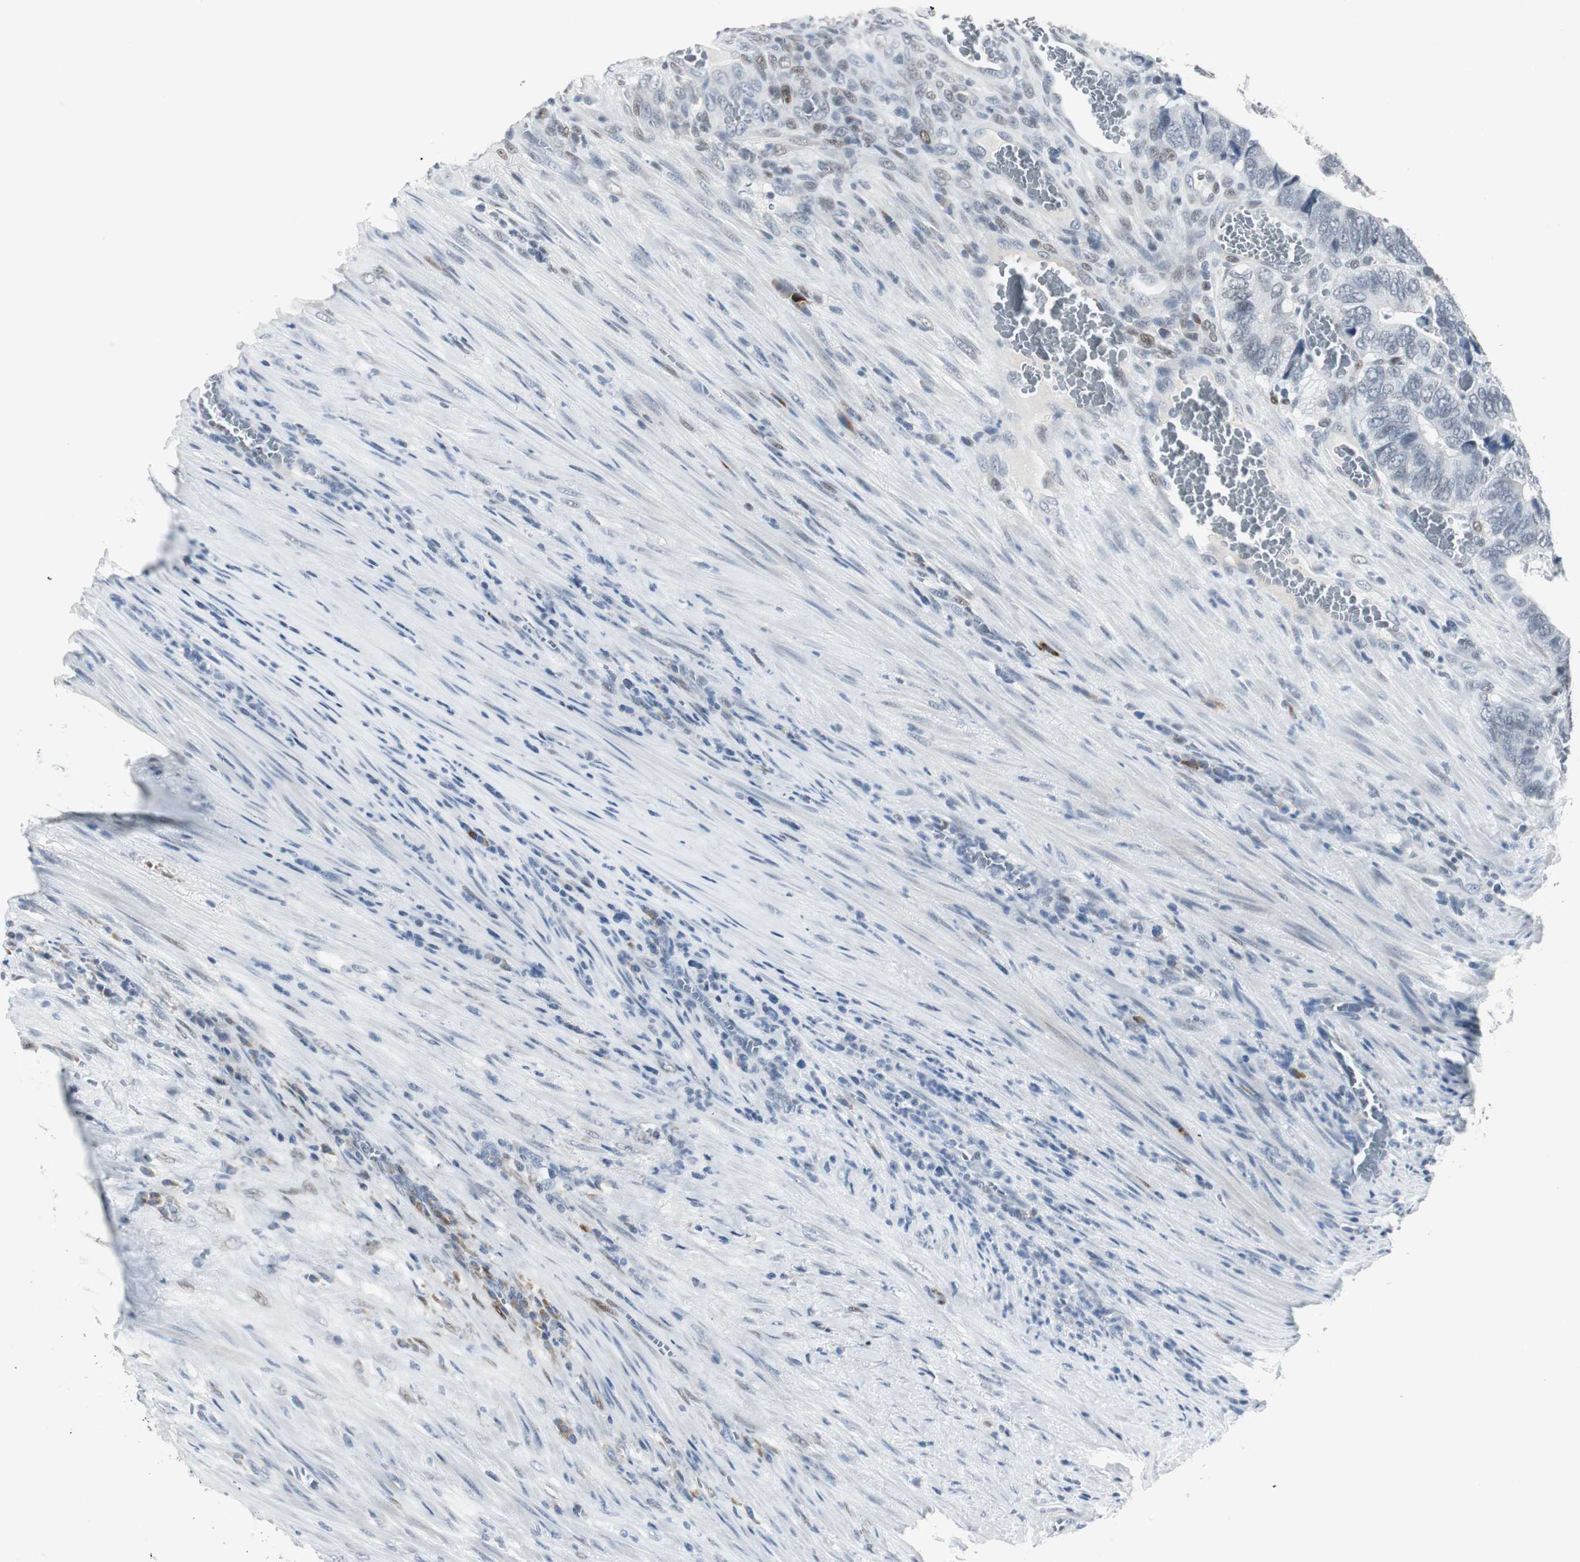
{"staining": {"intensity": "negative", "quantity": "none", "location": "none"}, "tissue": "colorectal cancer", "cell_type": "Tumor cells", "image_type": "cancer", "snomed": [{"axis": "morphology", "description": "Adenocarcinoma, NOS"}, {"axis": "topography", "description": "Colon"}], "caption": "The photomicrograph reveals no significant positivity in tumor cells of colorectal adenocarcinoma. The staining is performed using DAB brown chromogen with nuclei counter-stained in using hematoxylin.", "gene": "ELK1", "patient": {"sex": "male", "age": 72}}